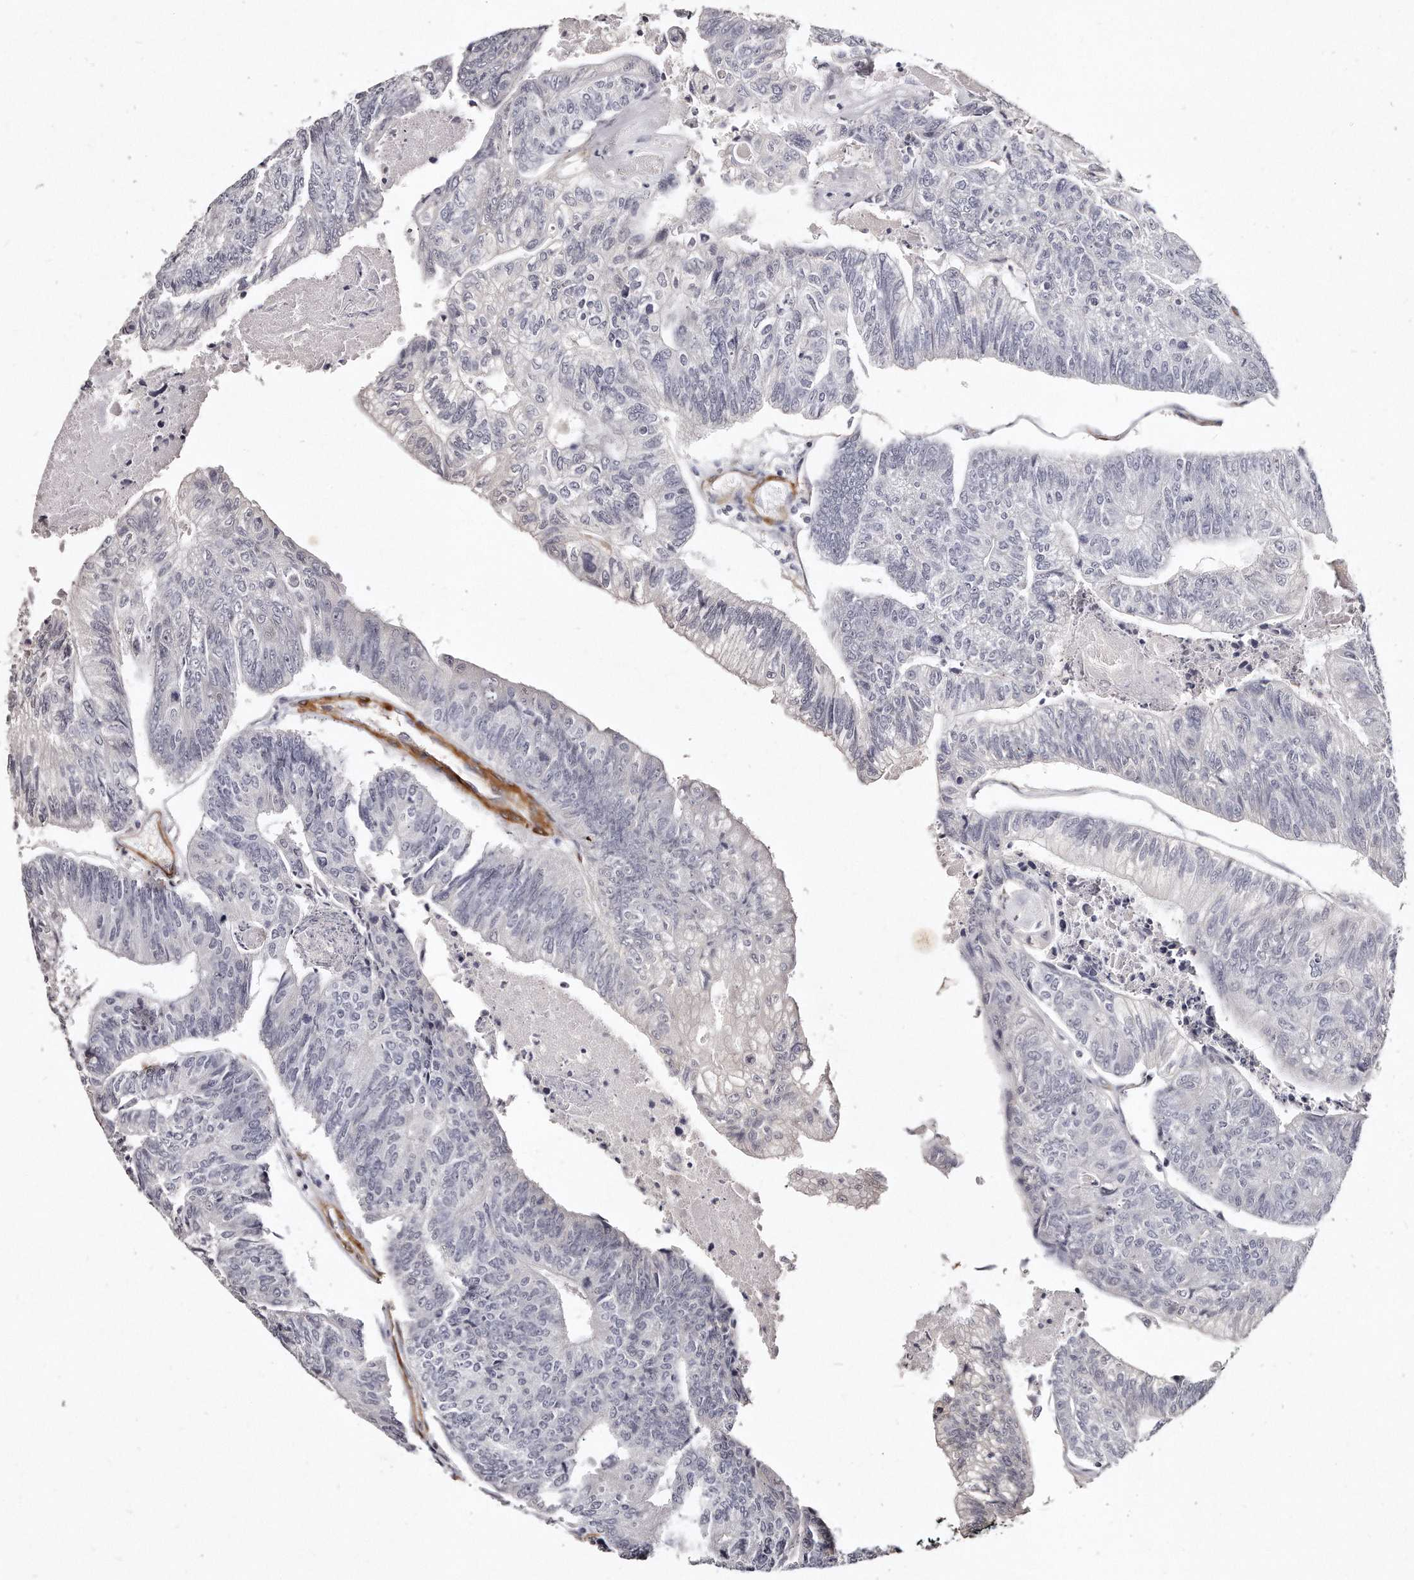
{"staining": {"intensity": "negative", "quantity": "none", "location": "none"}, "tissue": "colorectal cancer", "cell_type": "Tumor cells", "image_type": "cancer", "snomed": [{"axis": "morphology", "description": "Adenocarcinoma, NOS"}, {"axis": "topography", "description": "Colon"}], "caption": "This photomicrograph is of colorectal cancer stained with immunohistochemistry to label a protein in brown with the nuclei are counter-stained blue. There is no positivity in tumor cells.", "gene": "LMOD1", "patient": {"sex": "female", "age": 67}}